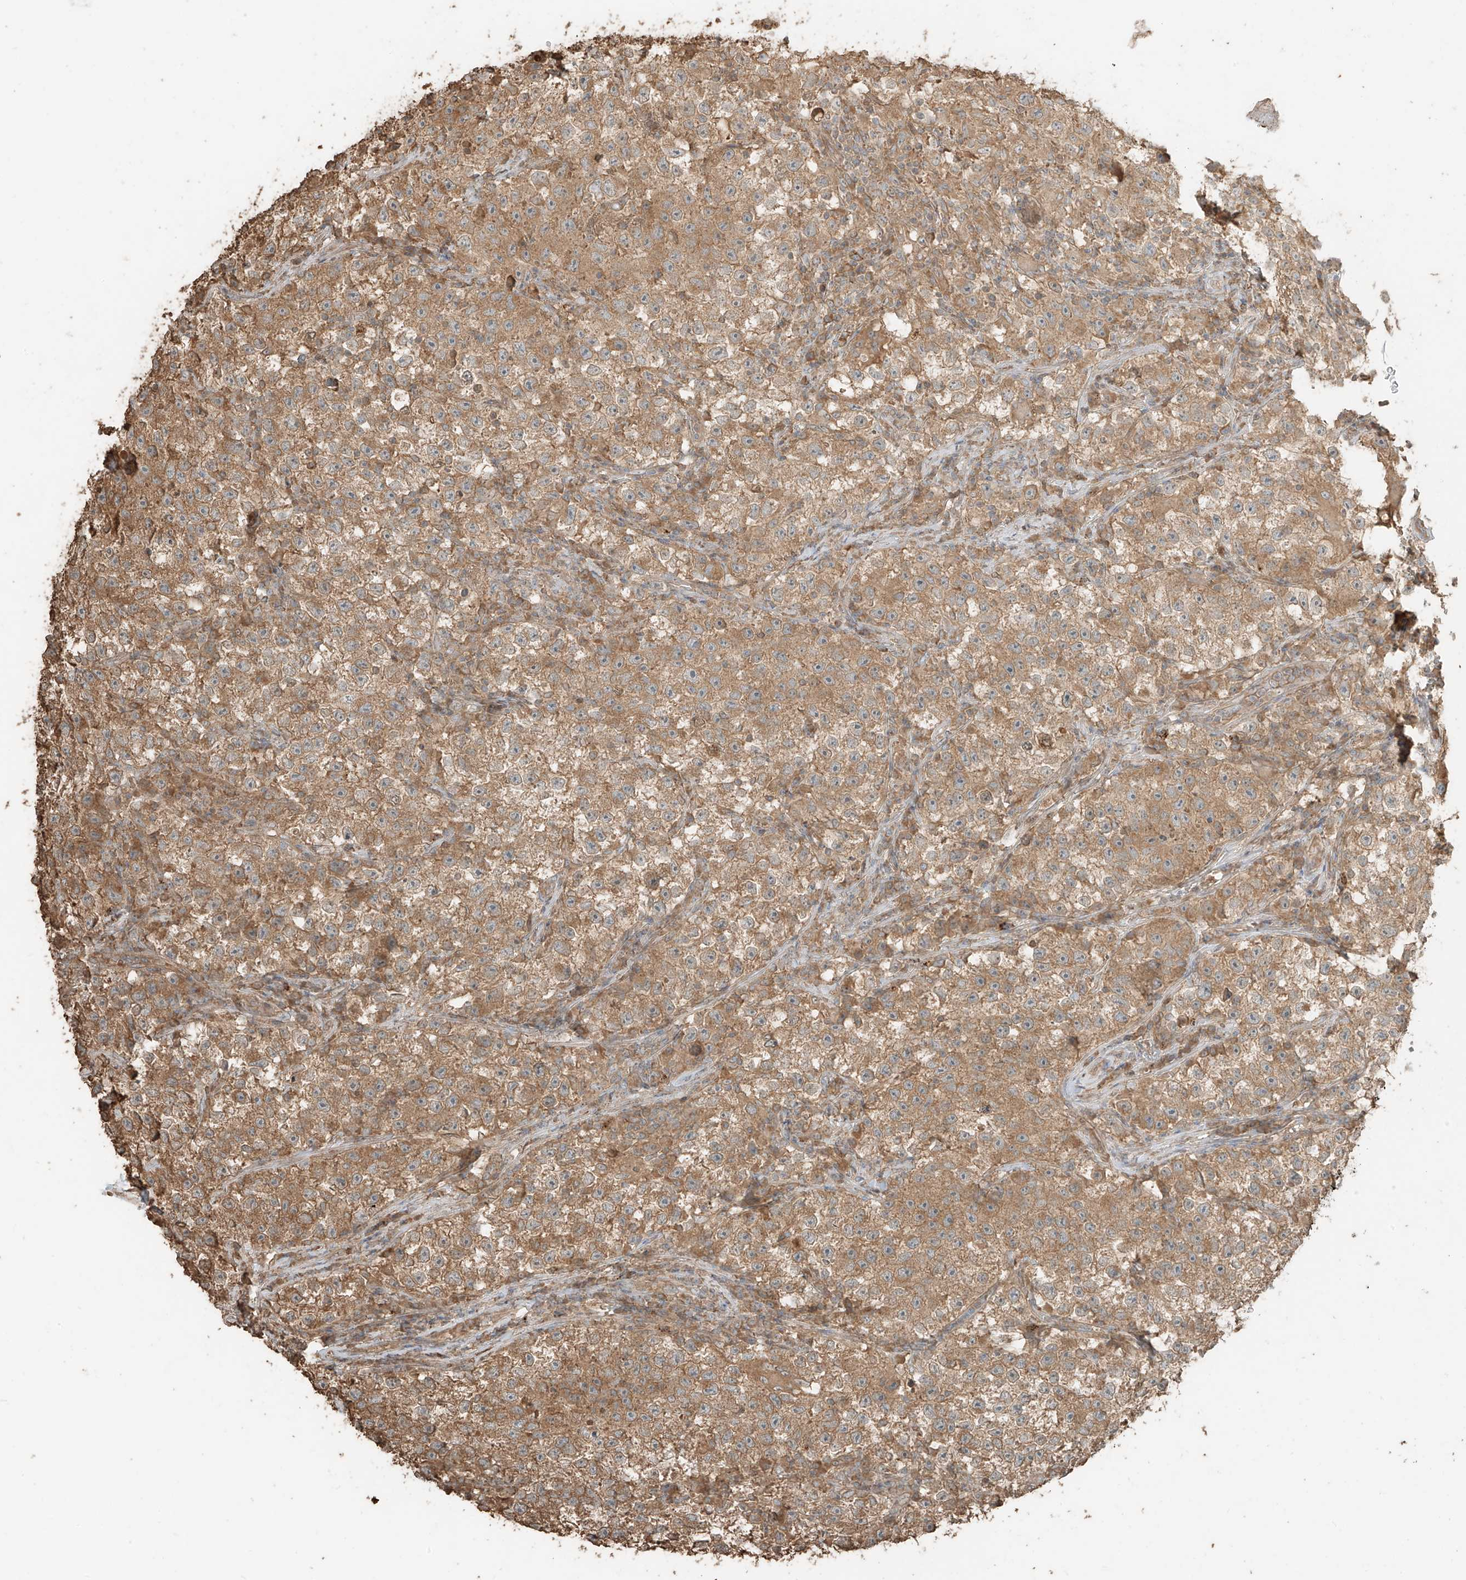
{"staining": {"intensity": "moderate", "quantity": ">75%", "location": "cytoplasmic/membranous"}, "tissue": "testis cancer", "cell_type": "Tumor cells", "image_type": "cancer", "snomed": [{"axis": "morphology", "description": "Seminoma, NOS"}, {"axis": "topography", "description": "Testis"}], "caption": "Moderate cytoplasmic/membranous protein expression is seen in approximately >75% of tumor cells in testis cancer (seminoma).", "gene": "RFTN2", "patient": {"sex": "male", "age": 22}}